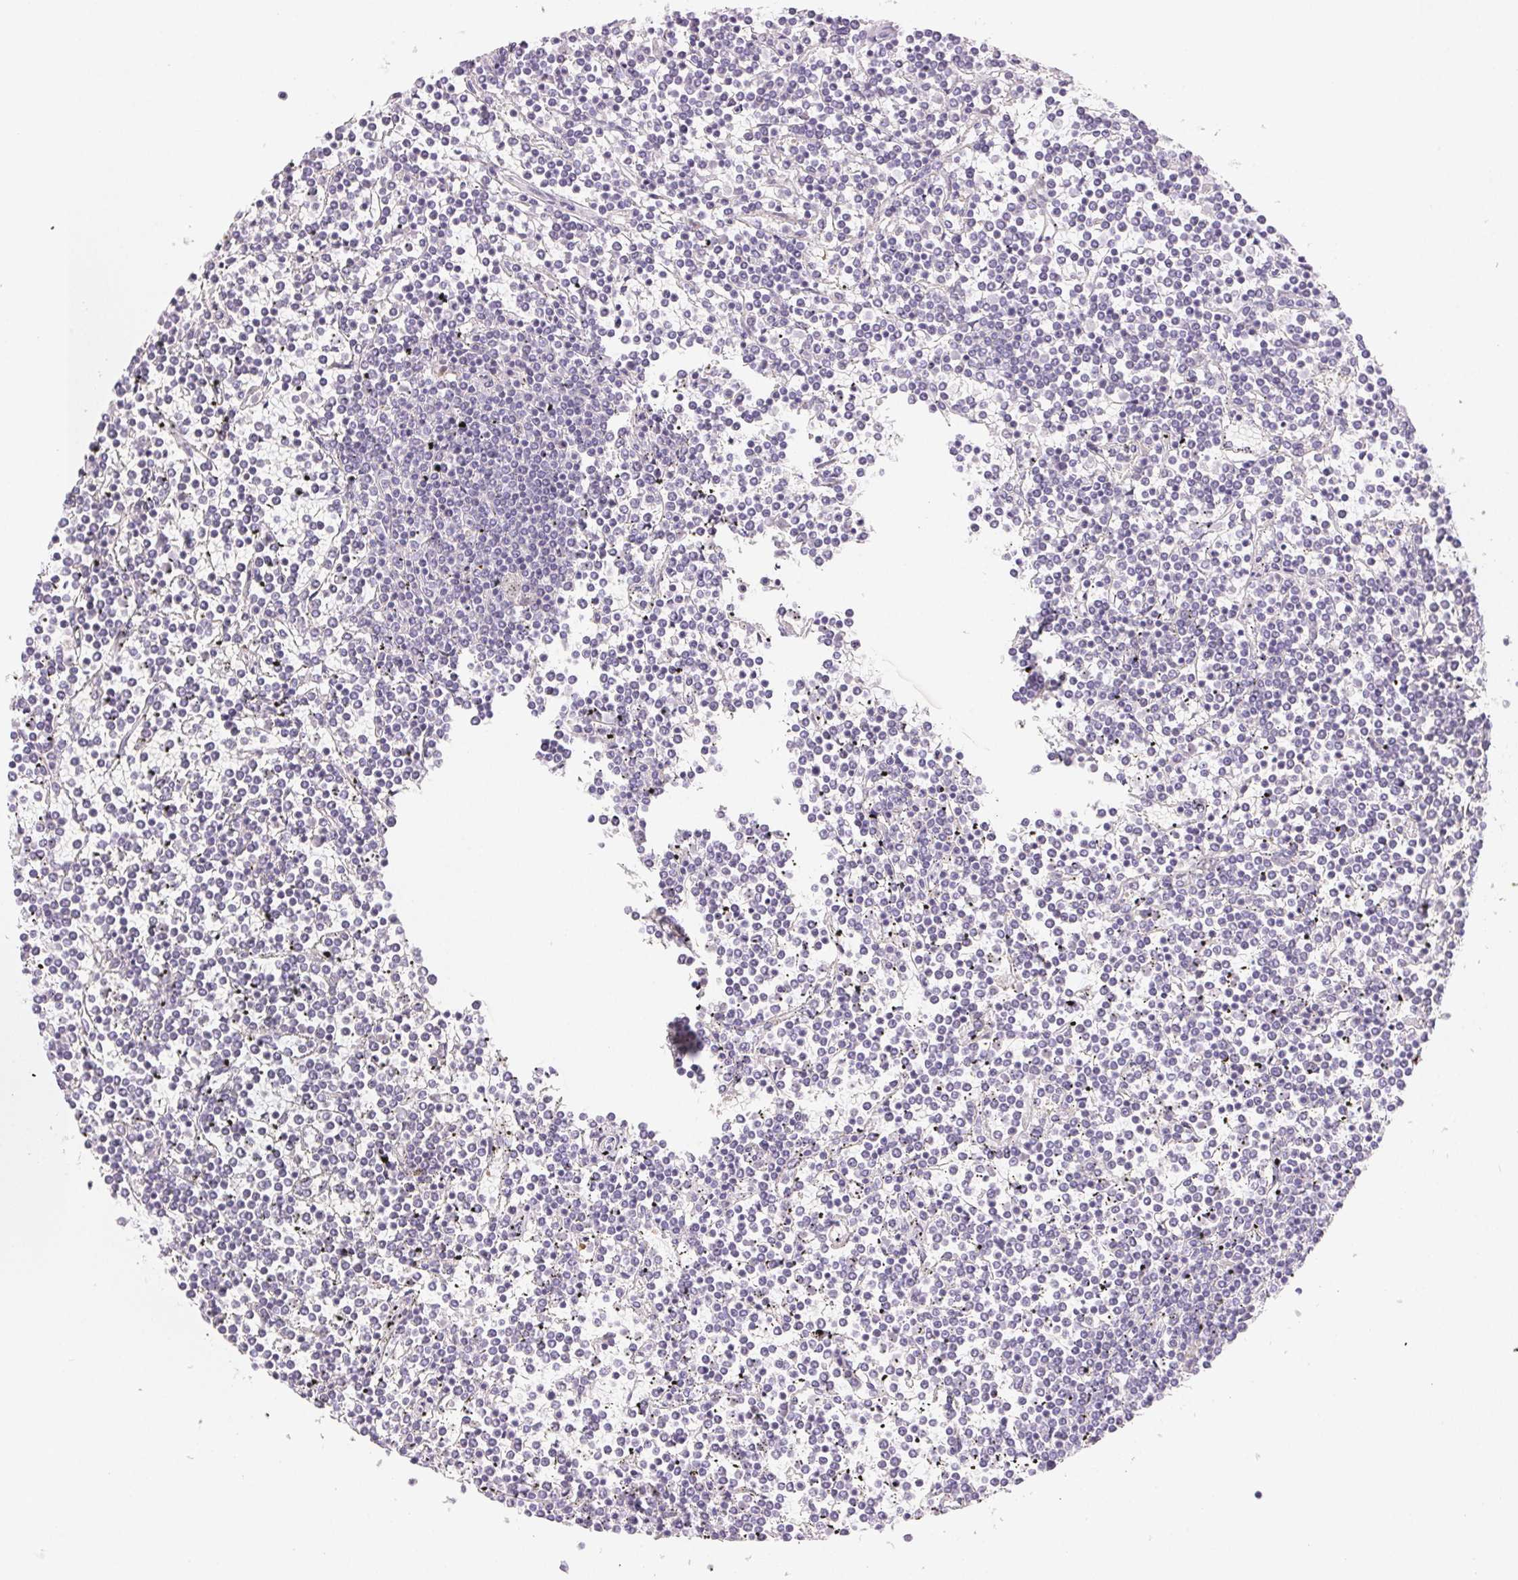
{"staining": {"intensity": "negative", "quantity": "none", "location": "none"}, "tissue": "lymphoma", "cell_type": "Tumor cells", "image_type": "cancer", "snomed": [{"axis": "morphology", "description": "Malignant lymphoma, non-Hodgkin's type, Low grade"}, {"axis": "topography", "description": "Spleen"}], "caption": "Tumor cells are negative for brown protein staining in low-grade malignant lymphoma, non-Hodgkin's type. The staining is performed using DAB brown chromogen with nuclei counter-stained in using hematoxylin.", "gene": "BPIFB2", "patient": {"sex": "female", "age": 19}}